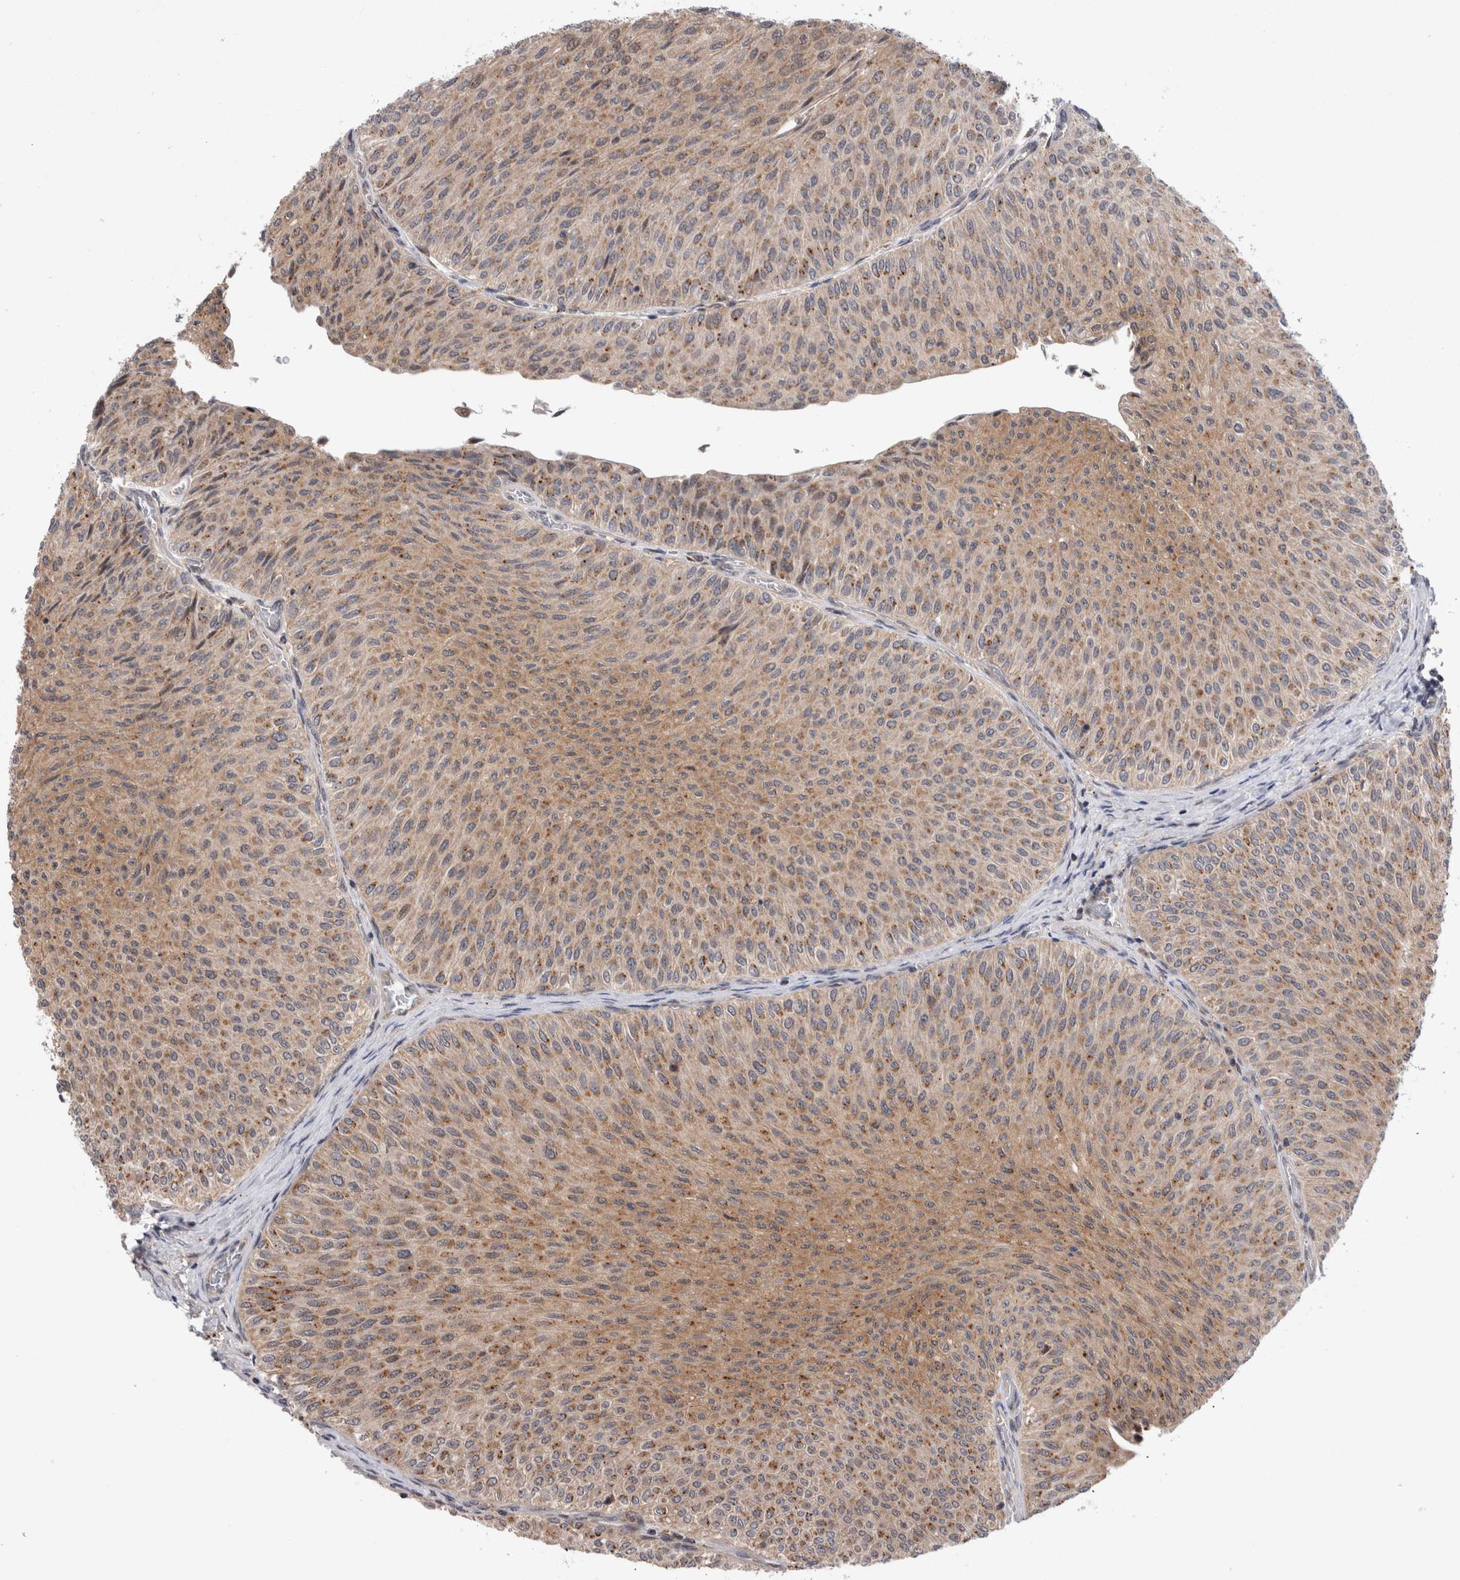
{"staining": {"intensity": "moderate", "quantity": ">75%", "location": "cytoplasmic/membranous"}, "tissue": "urothelial cancer", "cell_type": "Tumor cells", "image_type": "cancer", "snomed": [{"axis": "morphology", "description": "Urothelial carcinoma, Low grade"}, {"axis": "topography", "description": "Urinary bladder"}], "caption": "IHC staining of urothelial cancer, which displays medium levels of moderate cytoplasmic/membranous expression in approximately >75% of tumor cells indicating moderate cytoplasmic/membranous protein positivity. The staining was performed using DAB (3,3'-diaminobenzidine) (brown) for protein detection and nuclei were counterstained in hematoxylin (blue).", "gene": "MRPL37", "patient": {"sex": "male", "age": 78}}